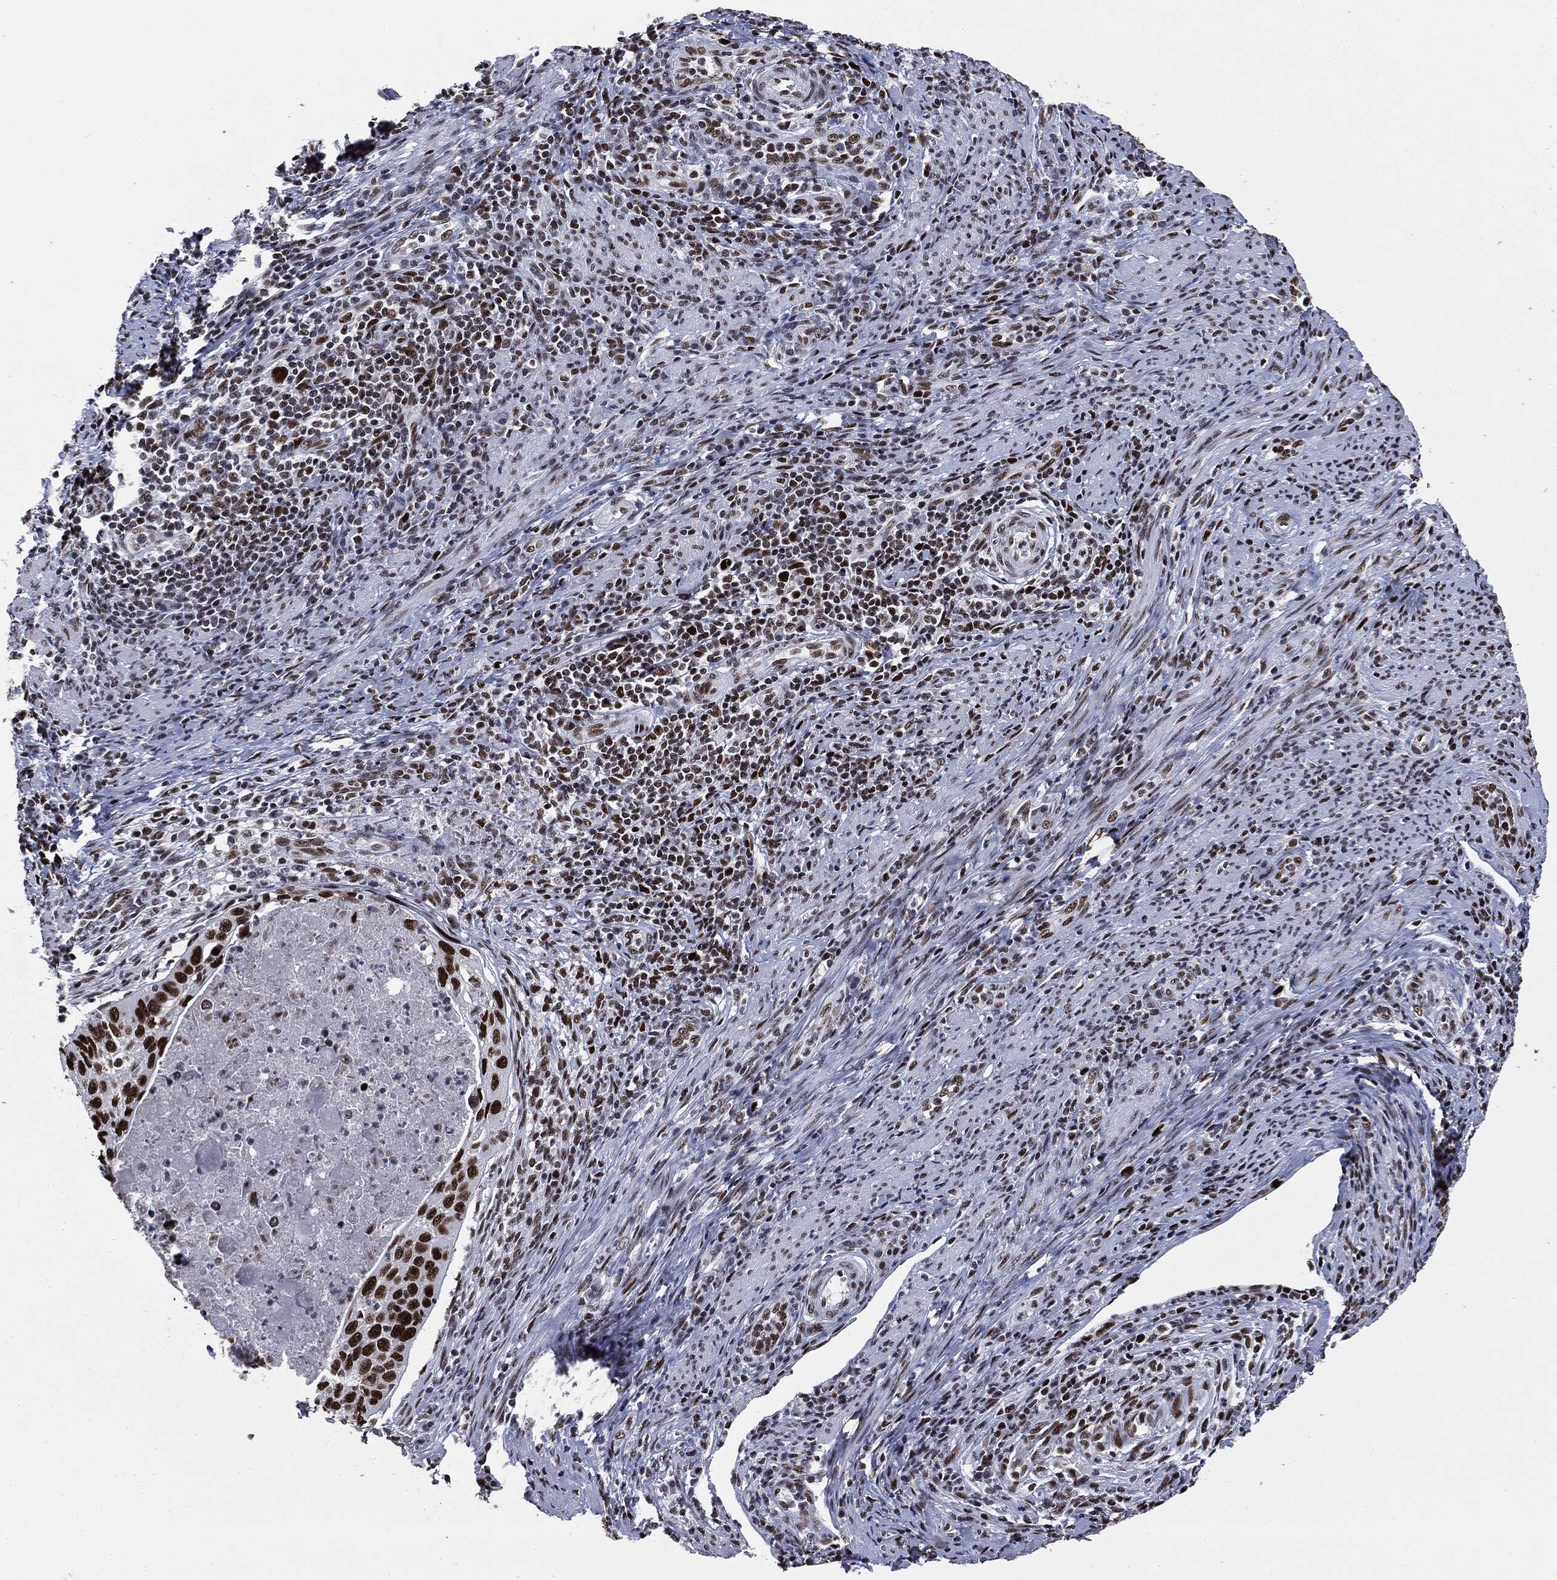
{"staining": {"intensity": "strong", "quantity": ">75%", "location": "nuclear"}, "tissue": "cervical cancer", "cell_type": "Tumor cells", "image_type": "cancer", "snomed": [{"axis": "morphology", "description": "Squamous cell carcinoma, NOS"}, {"axis": "topography", "description": "Cervix"}], "caption": "Cervical squamous cell carcinoma stained for a protein (brown) exhibits strong nuclear positive expression in approximately >75% of tumor cells.", "gene": "MSH2", "patient": {"sex": "female", "age": 26}}